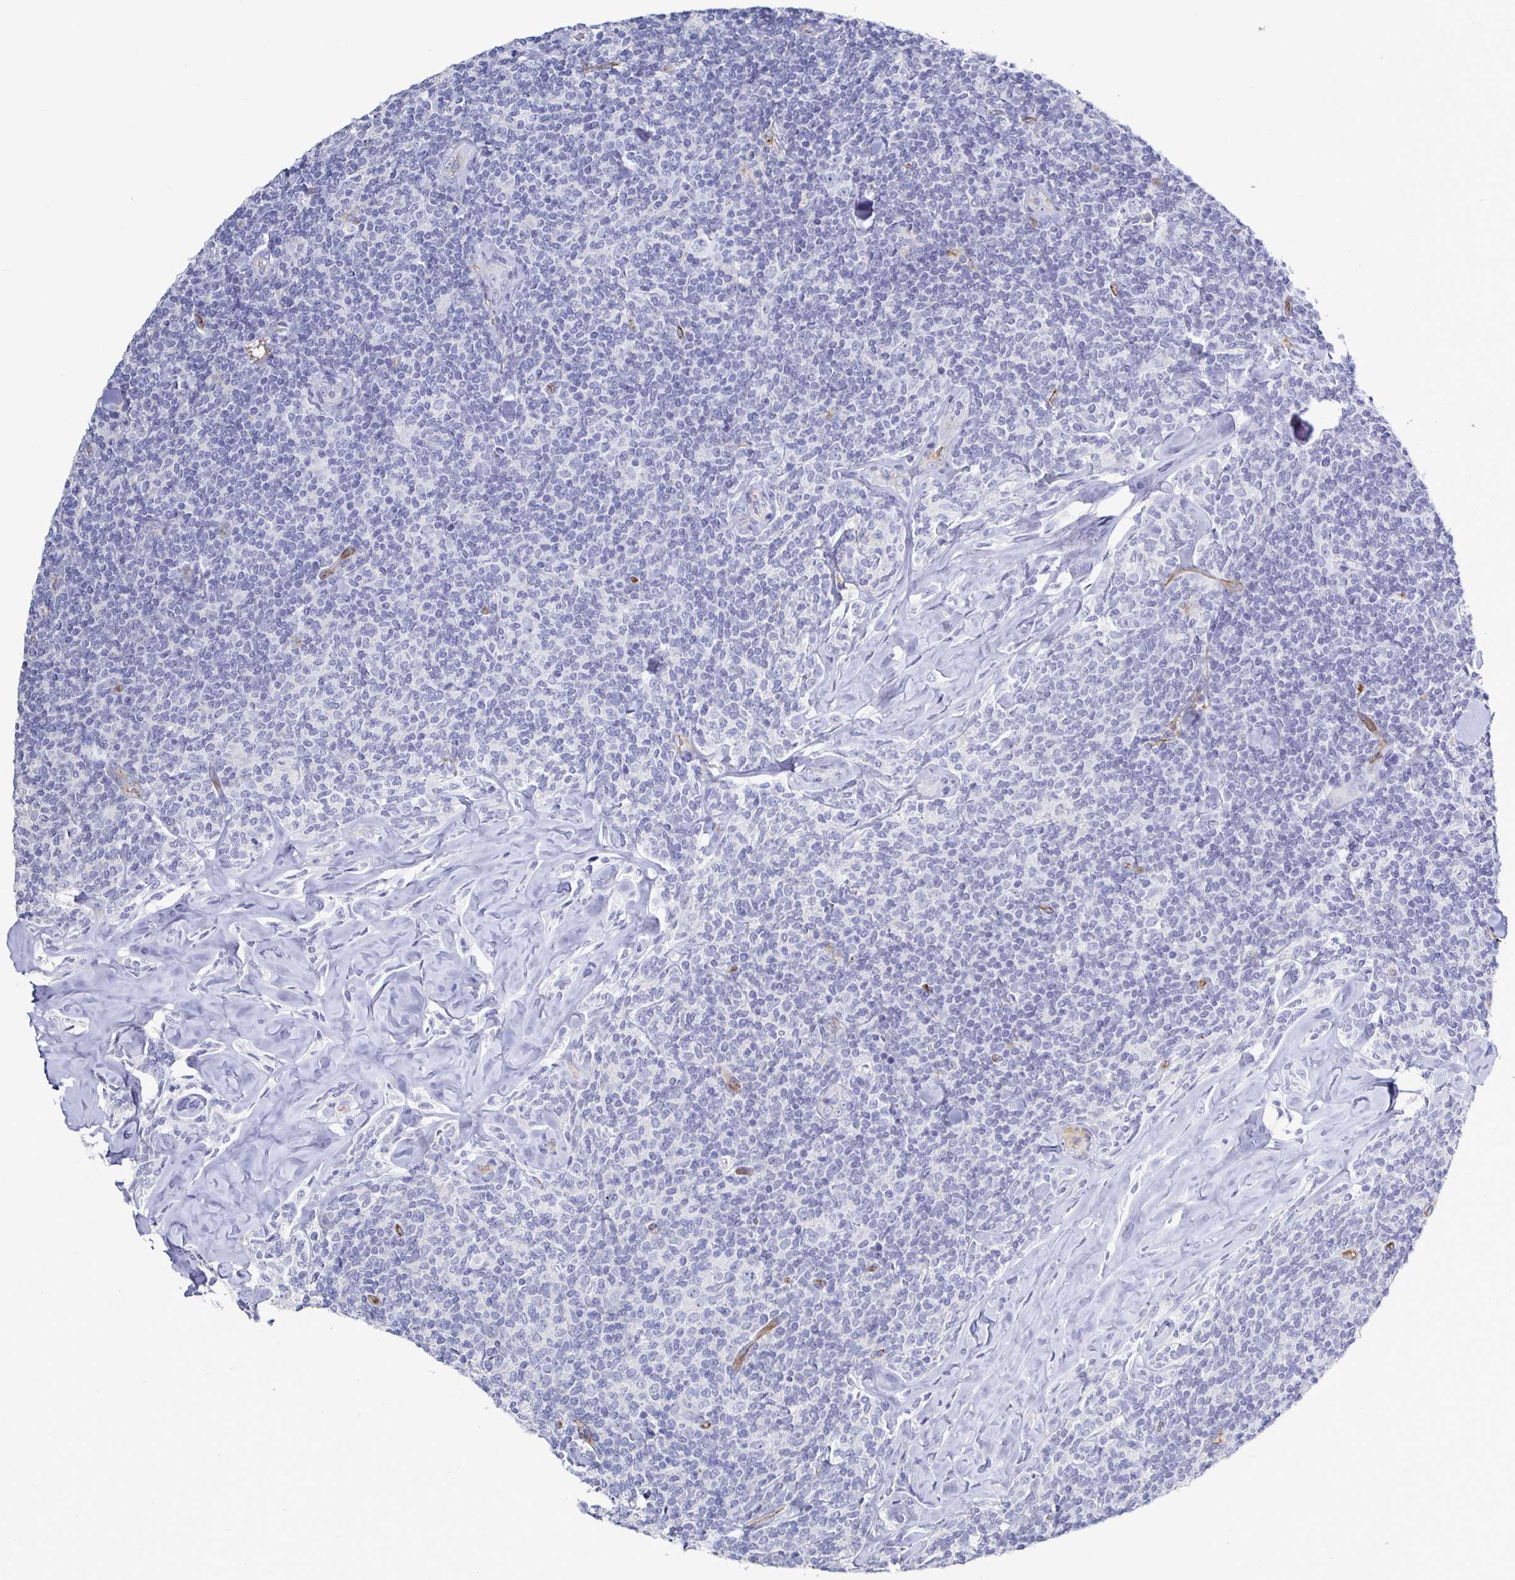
{"staining": {"intensity": "negative", "quantity": "none", "location": "none"}, "tissue": "lymphoma", "cell_type": "Tumor cells", "image_type": "cancer", "snomed": [{"axis": "morphology", "description": "Malignant lymphoma, non-Hodgkin's type, Low grade"}, {"axis": "topography", "description": "Lymph node"}], "caption": "A high-resolution histopathology image shows immunohistochemistry staining of malignant lymphoma, non-Hodgkin's type (low-grade), which demonstrates no significant staining in tumor cells.", "gene": "ACSBG2", "patient": {"sex": "female", "age": 56}}